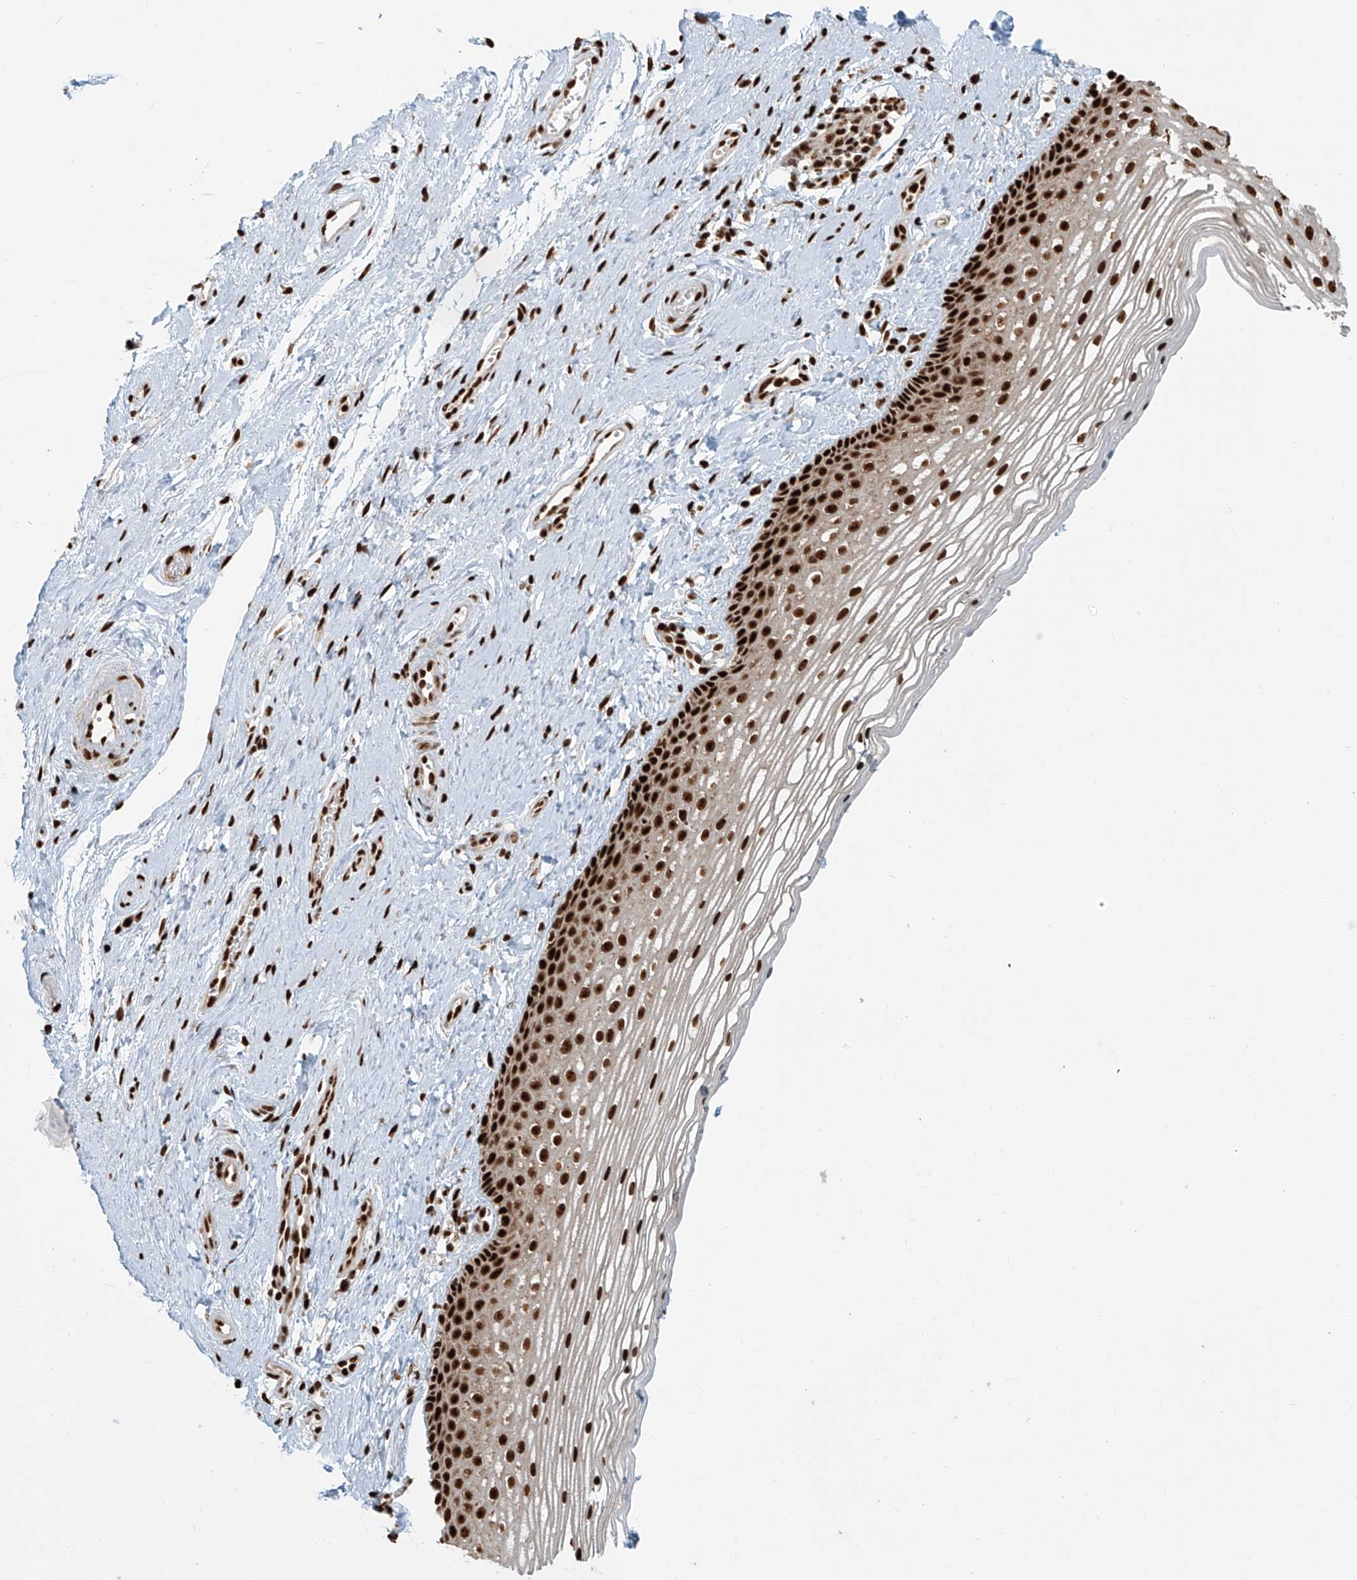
{"staining": {"intensity": "strong", "quantity": ">75%", "location": "nuclear"}, "tissue": "vagina", "cell_type": "Squamous epithelial cells", "image_type": "normal", "snomed": [{"axis": "morphology", "description": "Normal tissue, NOS"}, {"axis": "topography", "description": "Vagina"}], "caption": "DAB (3,3'-diaminobenzidine) immunohistochemical staining of normal vagina exhibits strong nuclear protein staining in approximately >75% of squamous epithelial cells. (IHC, brightfield microscopy, high magnification).", "gene": "FAM193B", "patient": {"sex": "female", "age": 46}}